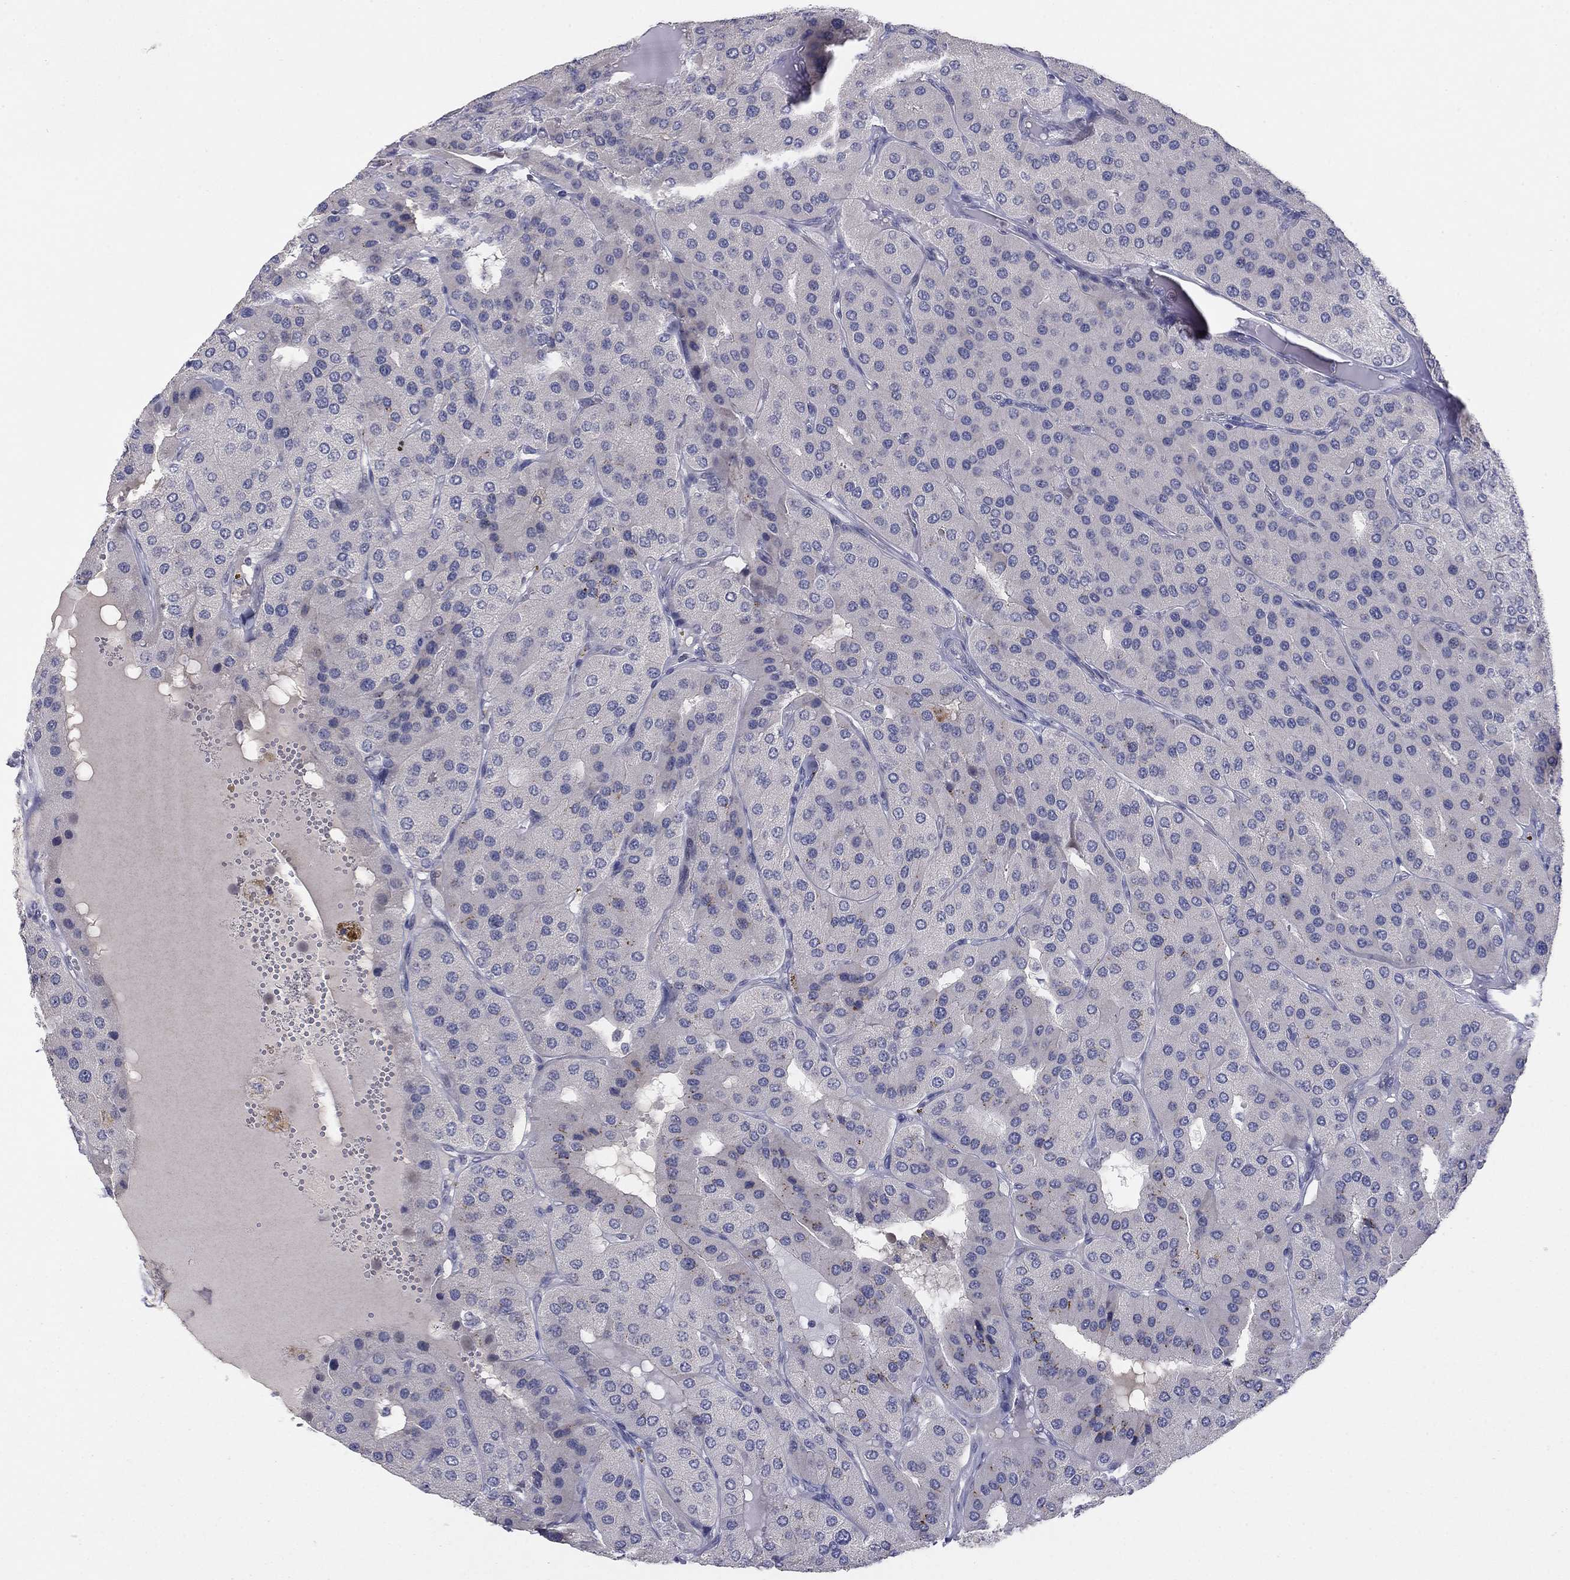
{"staining": {"intensity": "negative", "quantity": "none", "location": "none"}, "tissue": "parathyroid gland", "cell_type": "Glandular cells", "image_type": "normal", "snomed": [{"axis": "morphology", "description": "Normal tissue, NOS"}, {"axis": "morphology", "description": "Adenoma, NOS"}, {"axis": "topography", "description": "Parathyroid gland"}], "caption": "Immunohistochemistry (IHC) photomicrograph of unremarkable human parathyroid gland stained for a protein (brown), which exhibits no expression in glandular cells. (DAB immunohistochemistry (IHC), high magnification).", "gene": "AMN1", "patient": {"sex": "female", "age": 86}}